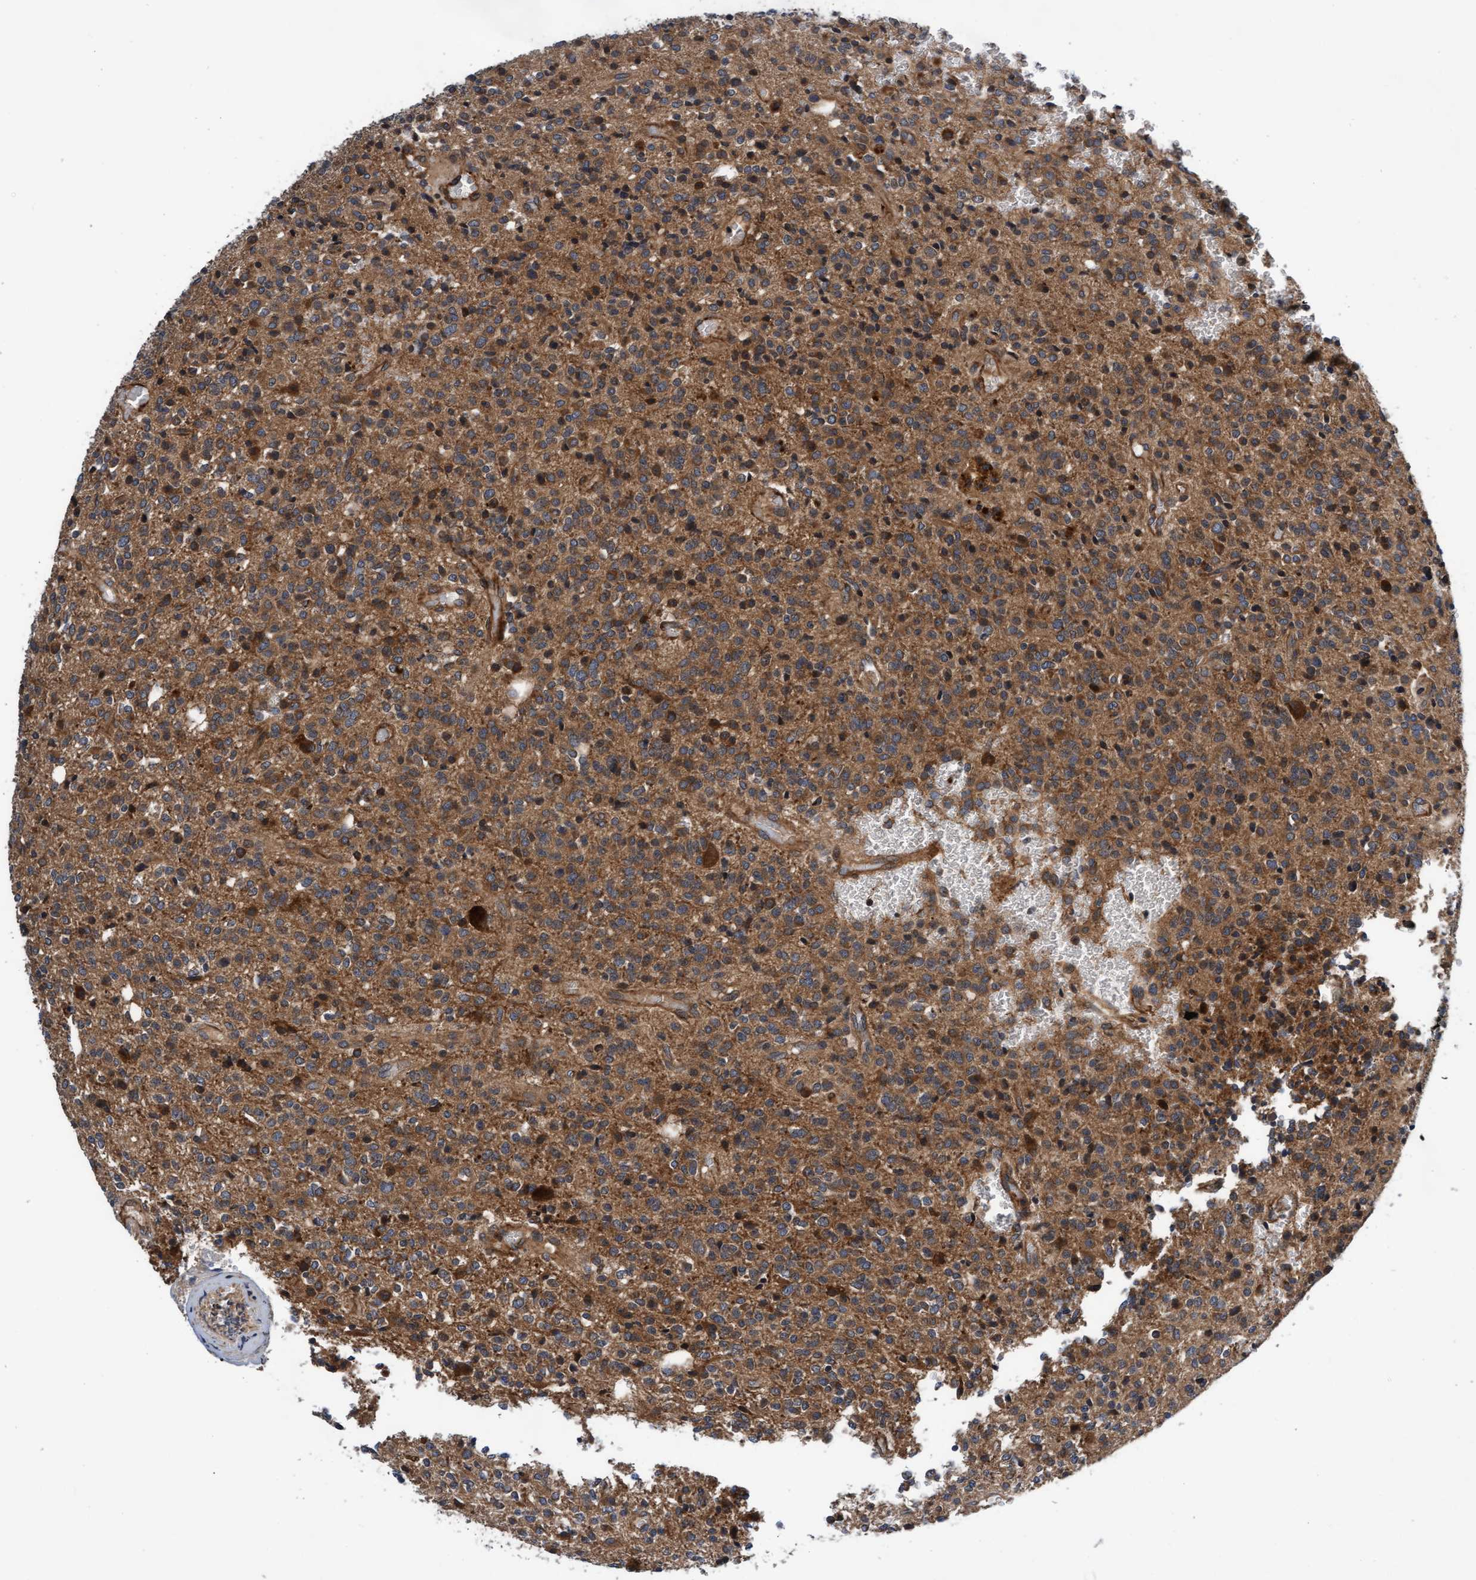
{"staining": {"intensity": "moderate", "quantity": "25%-75%", "location": "cytoplasmic/membranous"}, "tissue": "glioma", "cell_type": "Tumor cells", "image_type": "cancer", "snomed": [{"axis": "morphology", "description": "Glioma, malignant, High grade"}, {"axis": "topography", "description": "Brain"}], "caption": "IHC staining of malignant glioma (high-grade), which demonstrates medium levels of moderate cytoplasmic/membranous staining in about 25%-75% of tumor cells indicating moderate cytoplasmic/membranous protein expression. The staining was performed using DAB (brown) for protein detection and nuclei were counterstained in hematoxylin (blue).", "gene": "EFCAB13", "patient": {"sex": "male", "age": 34}}